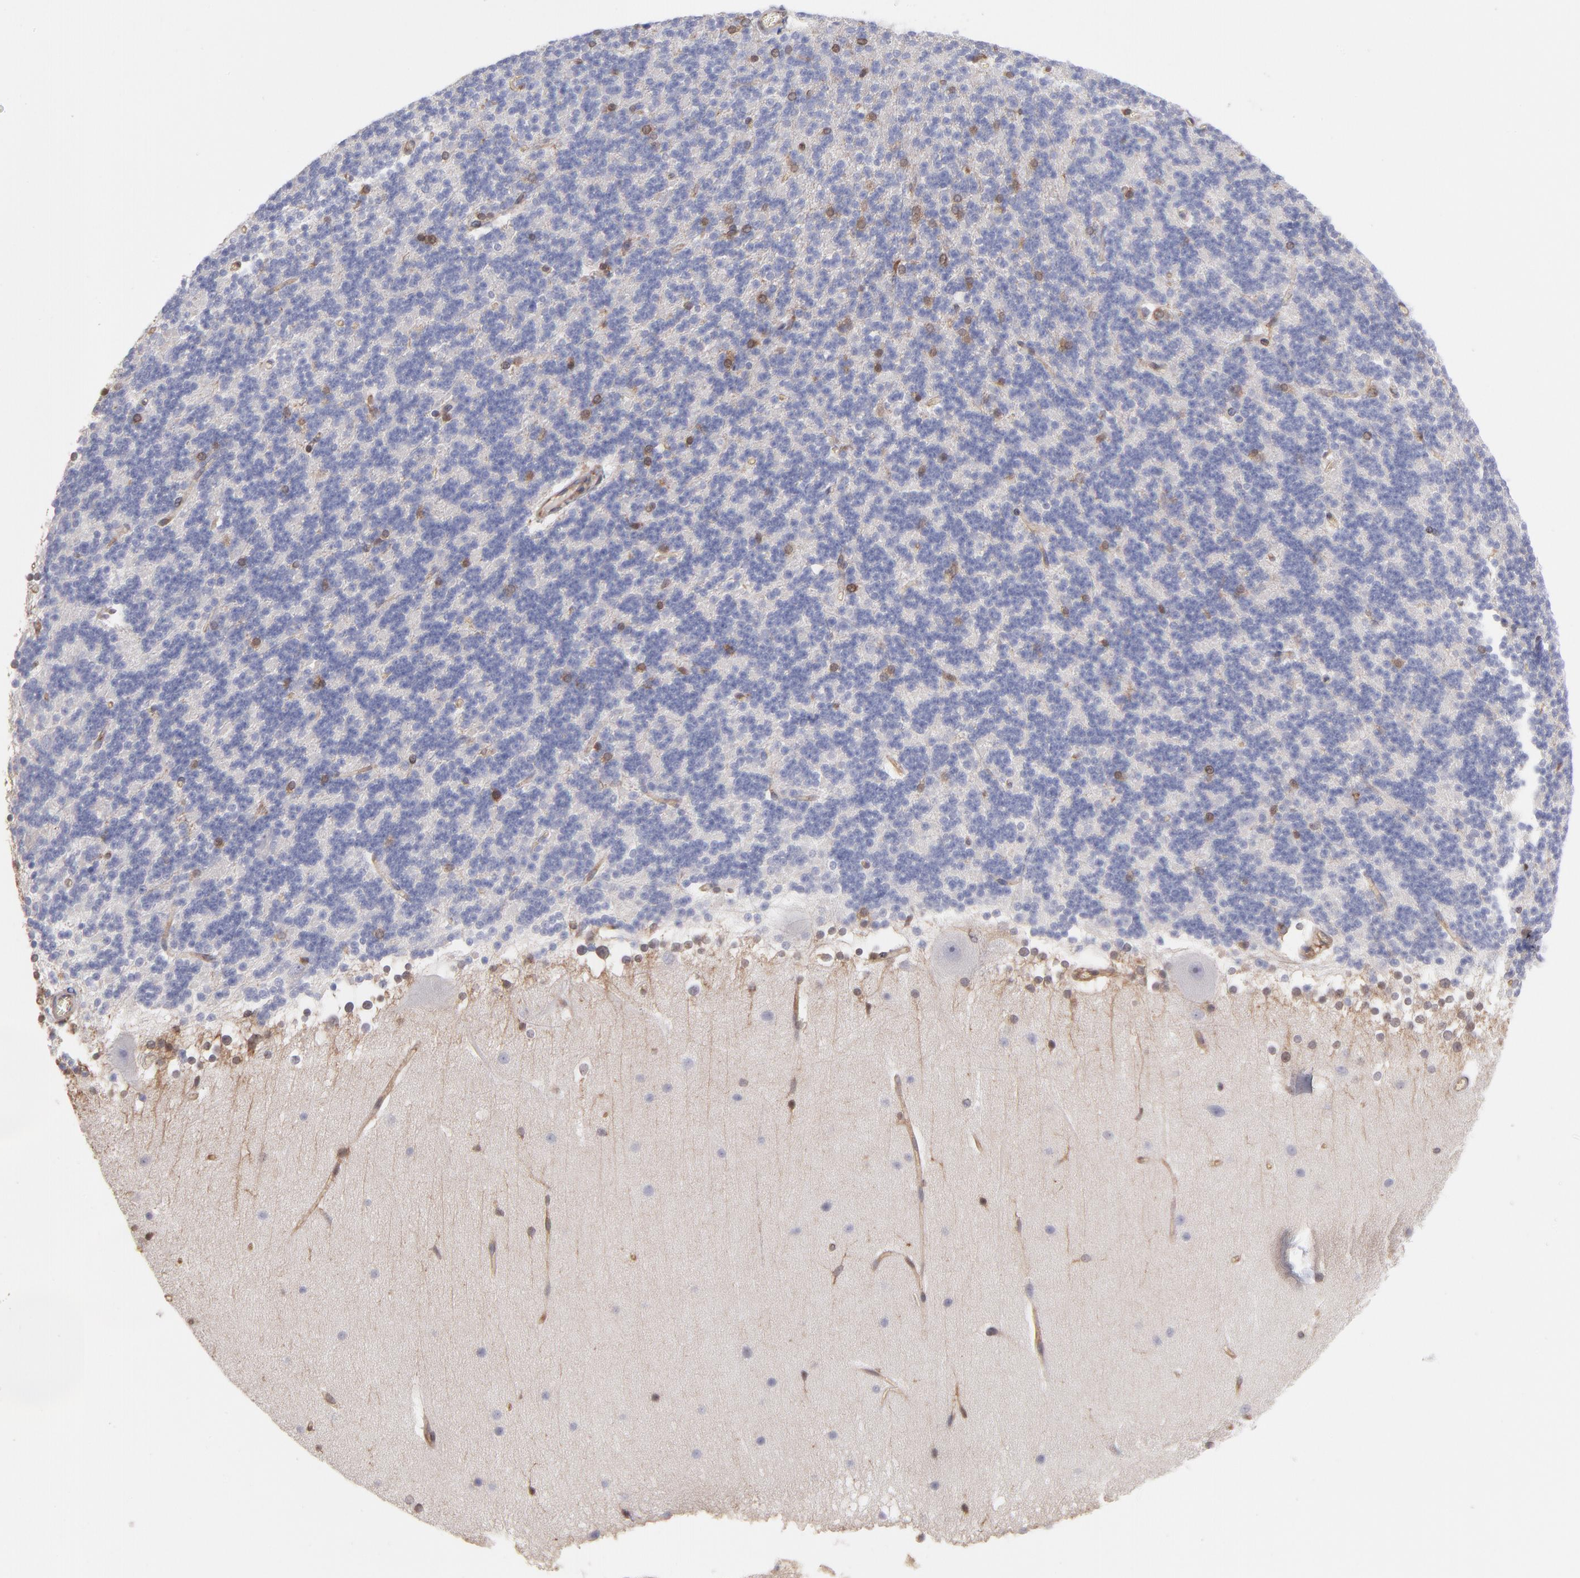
{"staining": {"intensity": "moderate", "quantity": "<25%", "location": "cytoplasmic/membranous"}, "tissue": "cerebellum", "cell_type": "Cells in granular layer", "image_type": "normal", "snomed": [{"axis": "morphology", "description": "Normal tissue, NOS"}, {"axis": "topography", "description": "Cerebellum"}], "caption": "A micrograph of human cerebellum stained for a protein demonstrates moderate cytoplasmic/membranous brown staining in cells in granular layer.", "gene": "MAPRE1", "patient": {"sex": "female", "age": 19}}